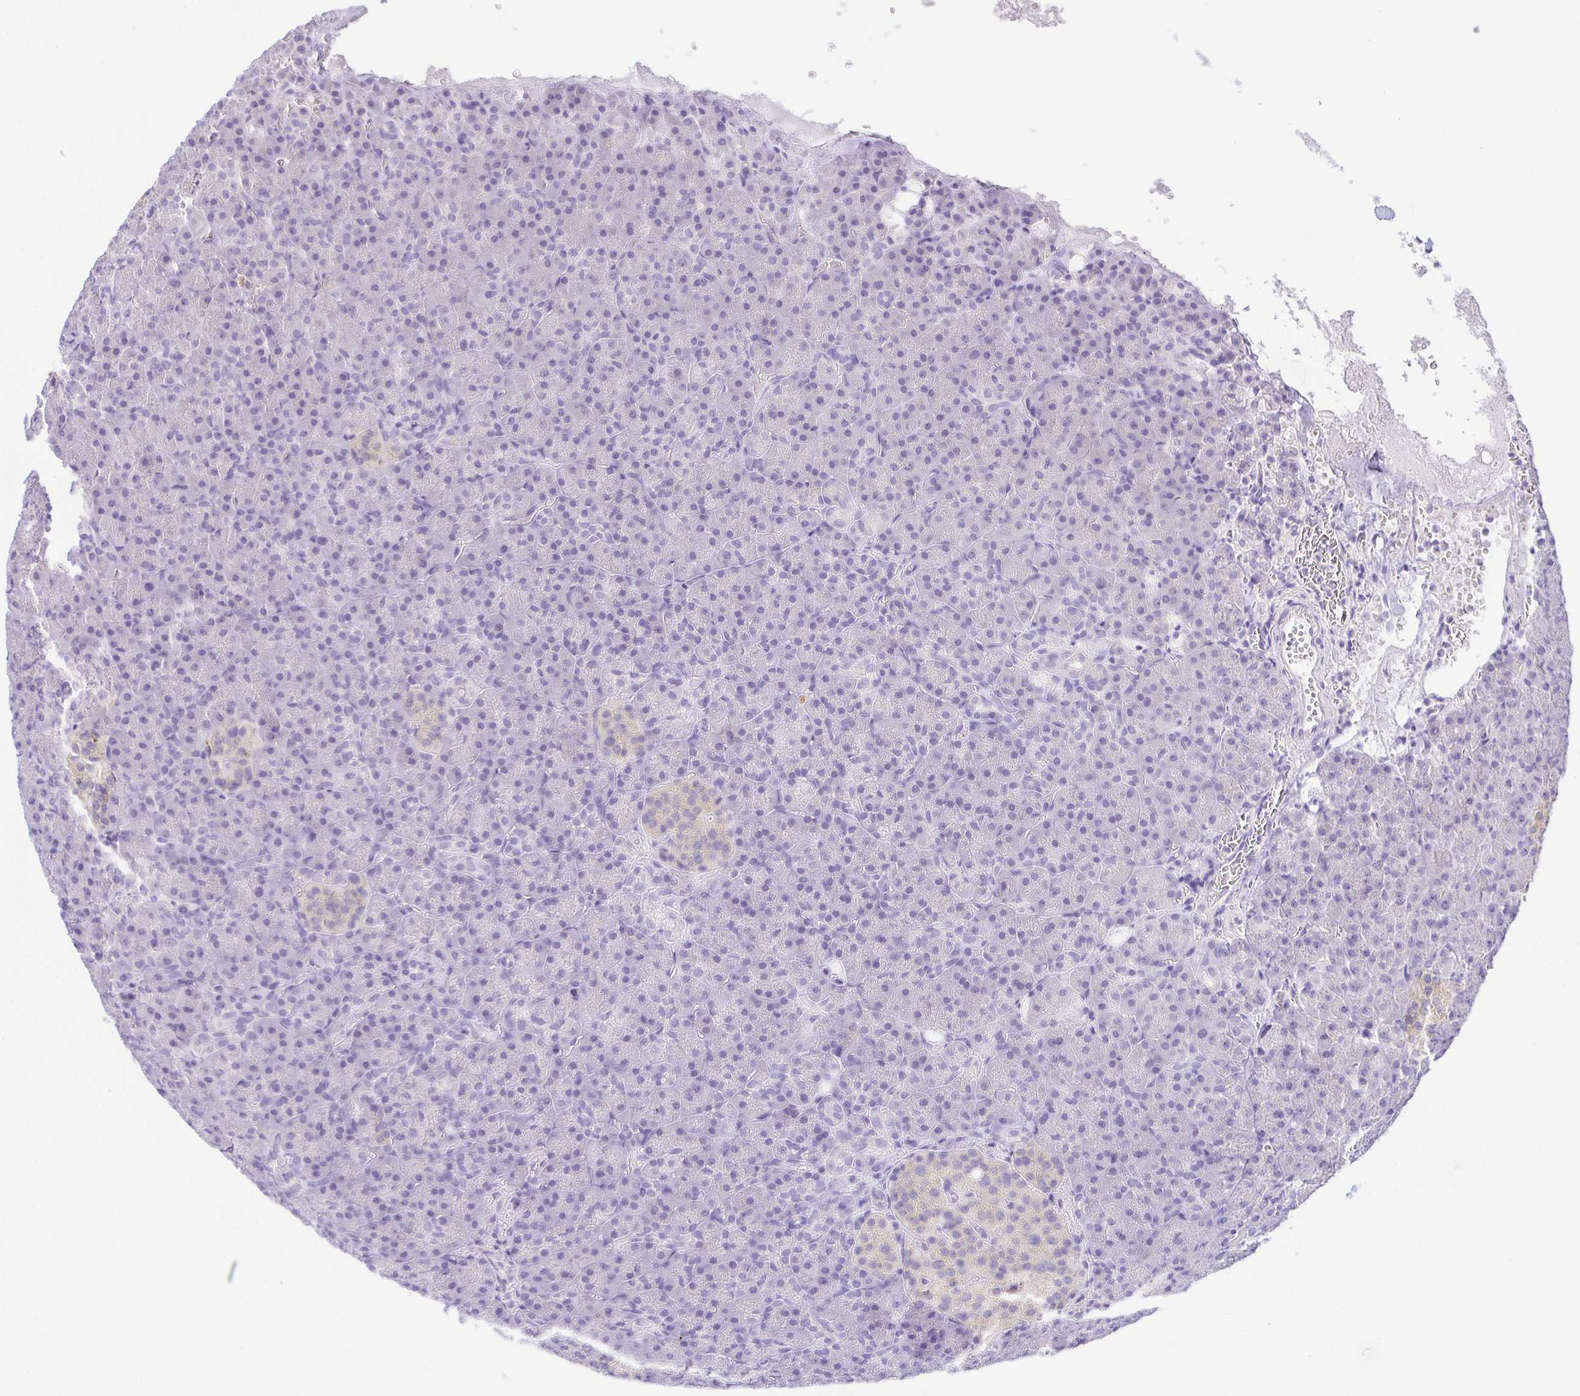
{"staining": {"intensity": "negative", "quantity": "none", "location": "none"}, "tissue": "pancreas", "cell_type": "Exocrine glandular cells", "image_type": "normal", "snomed": [{"axis": "morphology", "description": "Normal tissue, NOS"}, {"axis": "topography", "description": "Pancreas"}], "caption": "A high-resolution histopathology image shows immunohistochemistry (IHC) staining of normal pancreas, which demonstrates no significant positivity in exocrine glandular cells. (Stains: DAB immunohistochemistry with hematoxylin counter stain, Microscopy: brightfield microscopy at high magnification).", "gene": "KRTDAP", "patient": {"sex": "female", "age": 74}}